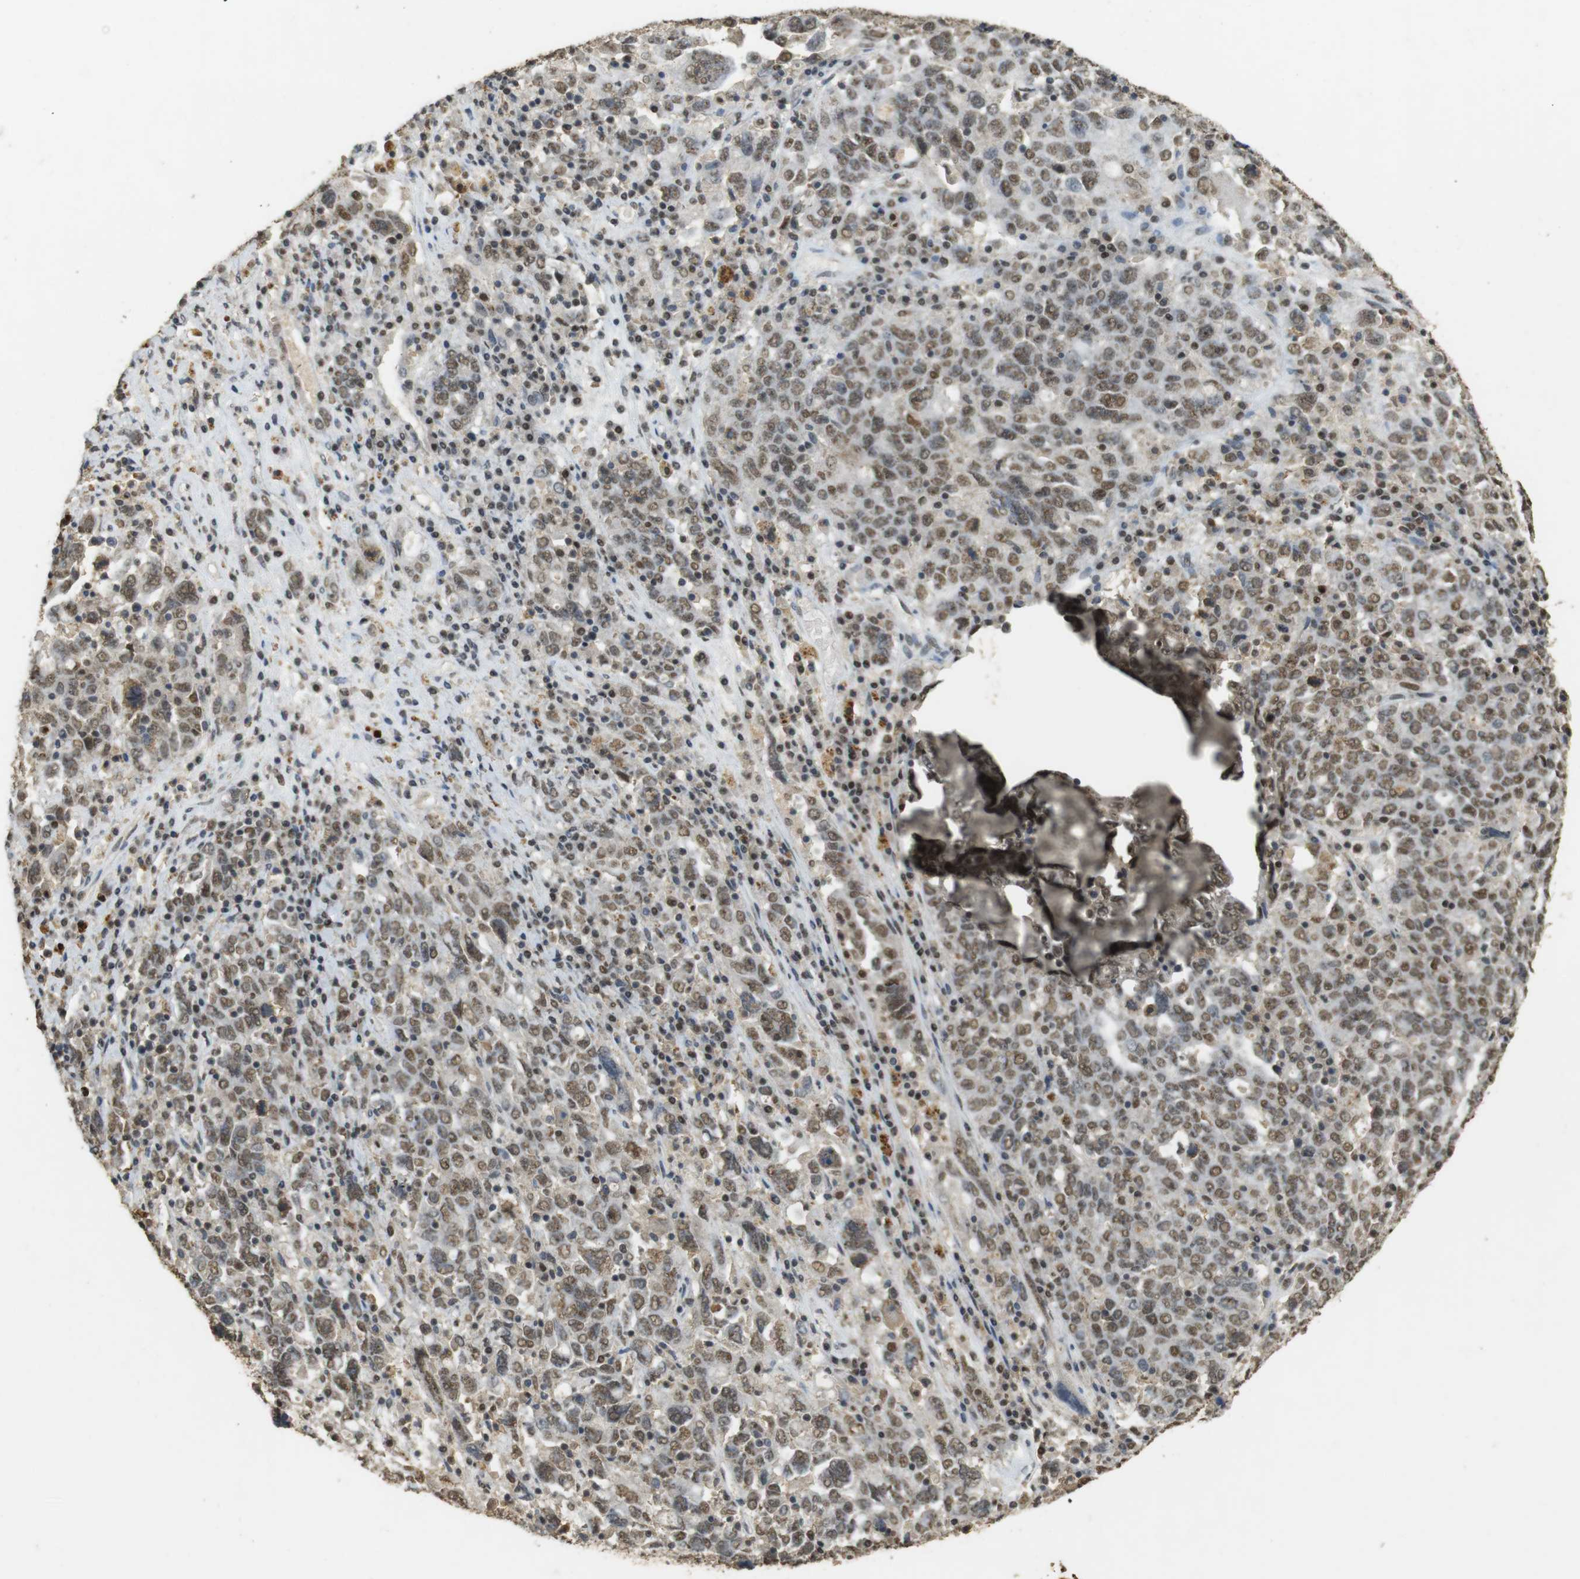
{"staining": {"intensity": "moderate", "quantity": ">75%", "location": "cytoplasmic/membranous,nuclear"}, "tissue": "ovarian cancer", "cell_type": "Tumor cells", "image_type": "cancer", "snomed": [{"axis": "morphology", "description": "Carcinoma, endometroid"}, {"axis": "topography", "description": "Ovary"}], "caption": "A histopathology image showing moderate cytoplasmic/membranous and nuclear positivity in approximately >75% of tumor cells in endometroid carcinoma (ovarian), as visualized by brown immunohistochemical staining.", "gene": "GATA4", "patient": {"sex": "female", "age": 62}}